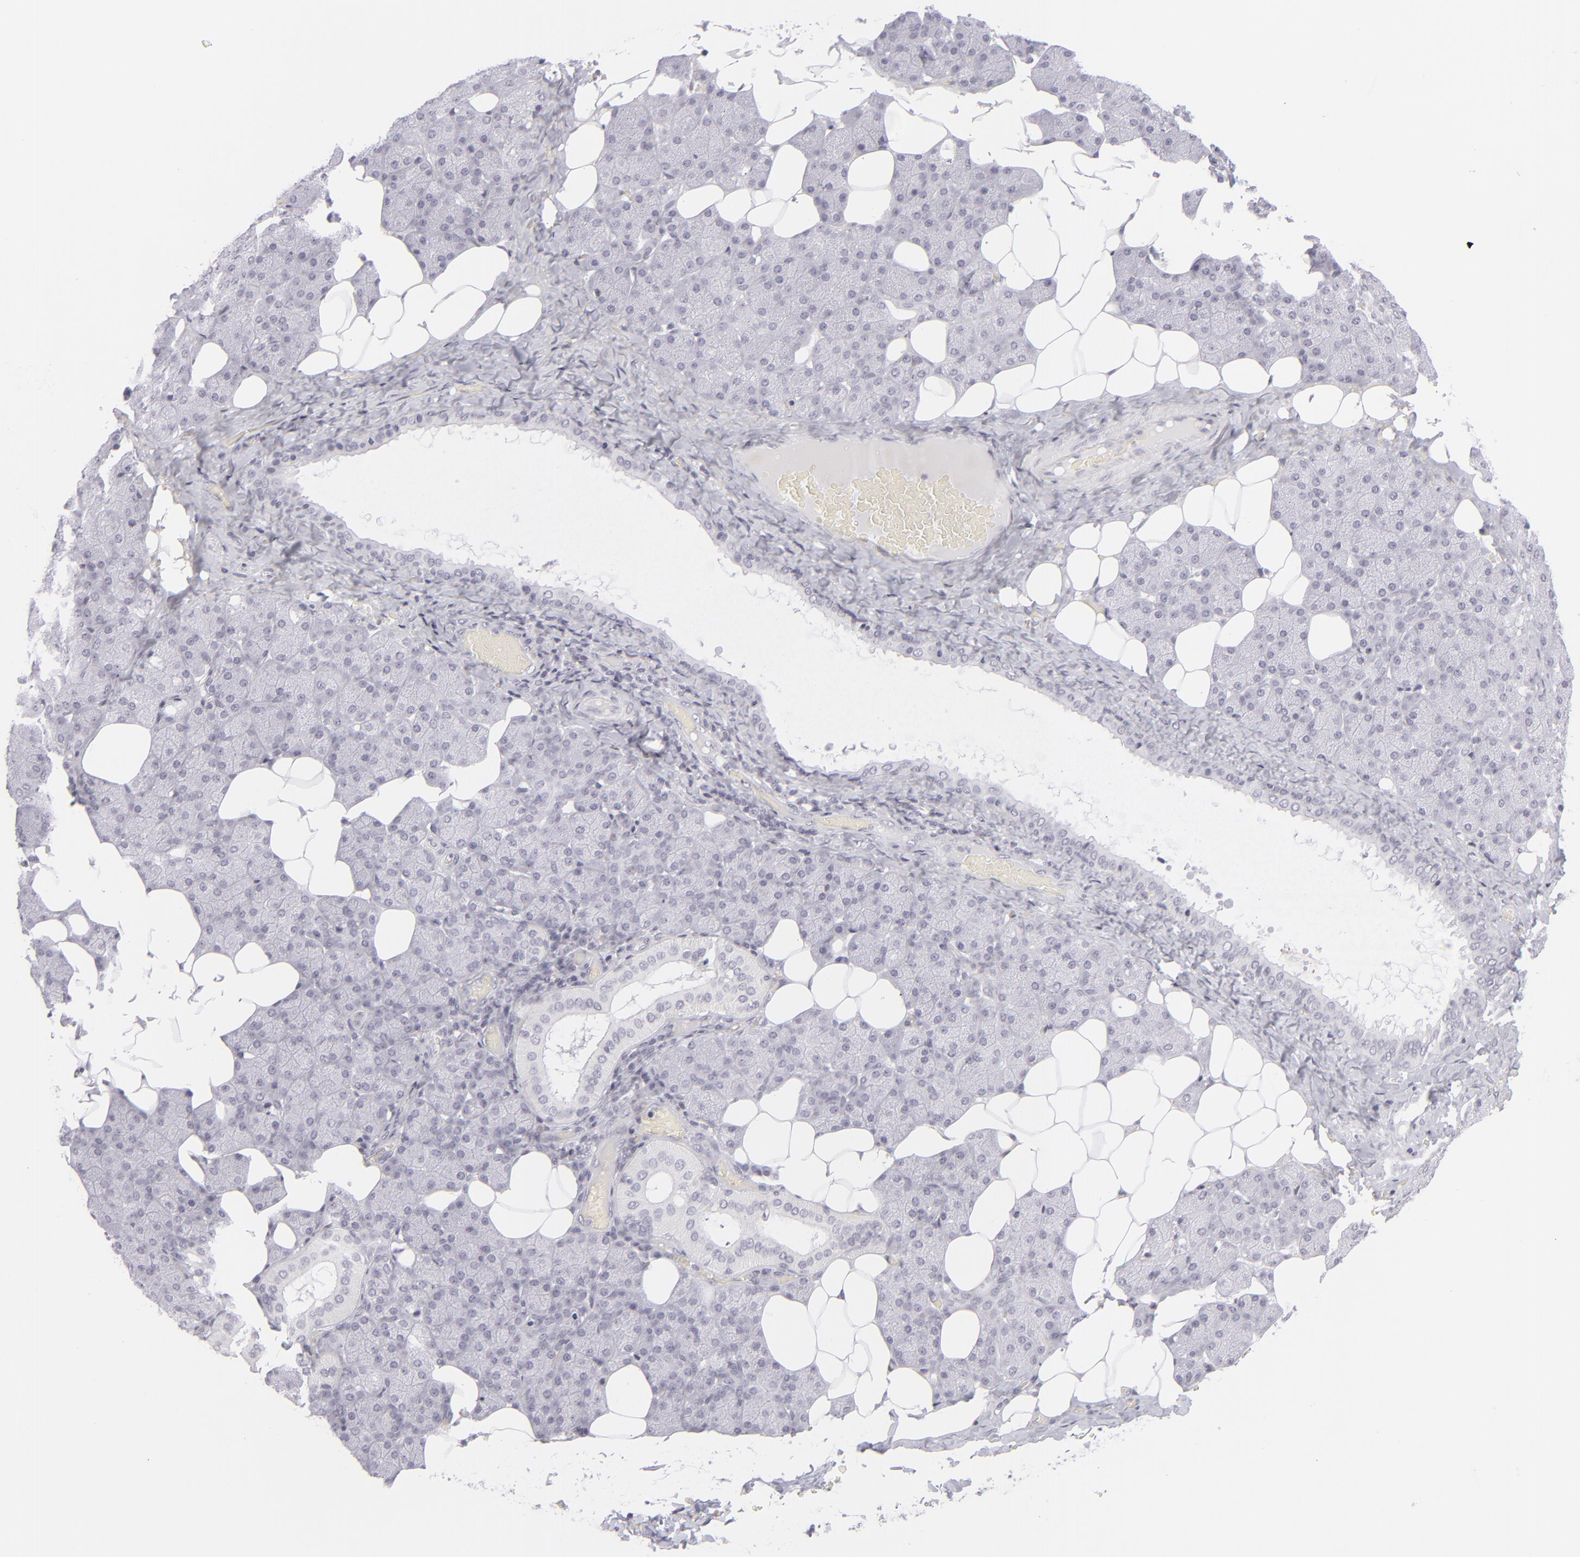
{"staining": {"intensity": "negative", "quantity": "none", "location": "none"}, "tissue": "salivary gland", "cell_type": "Glandular cells", "image_type": "normal", "snomed": [{"axis": "morphology", "description": "Normal tissue, NOS"}, {"axis": "topography", "description": "Lymph node"}, {"axis": "topography", "description": "Salivary gland"}], "caption": "Immunohistochemistry micrograph of normal salivary gland: human salivary gland stained with DAB (3,3'-diaminobenzidine) demonstrates no significant protein staining in glandular cells.", "gene": "CD7", "patient": {"sex": "male", "age": 8}}